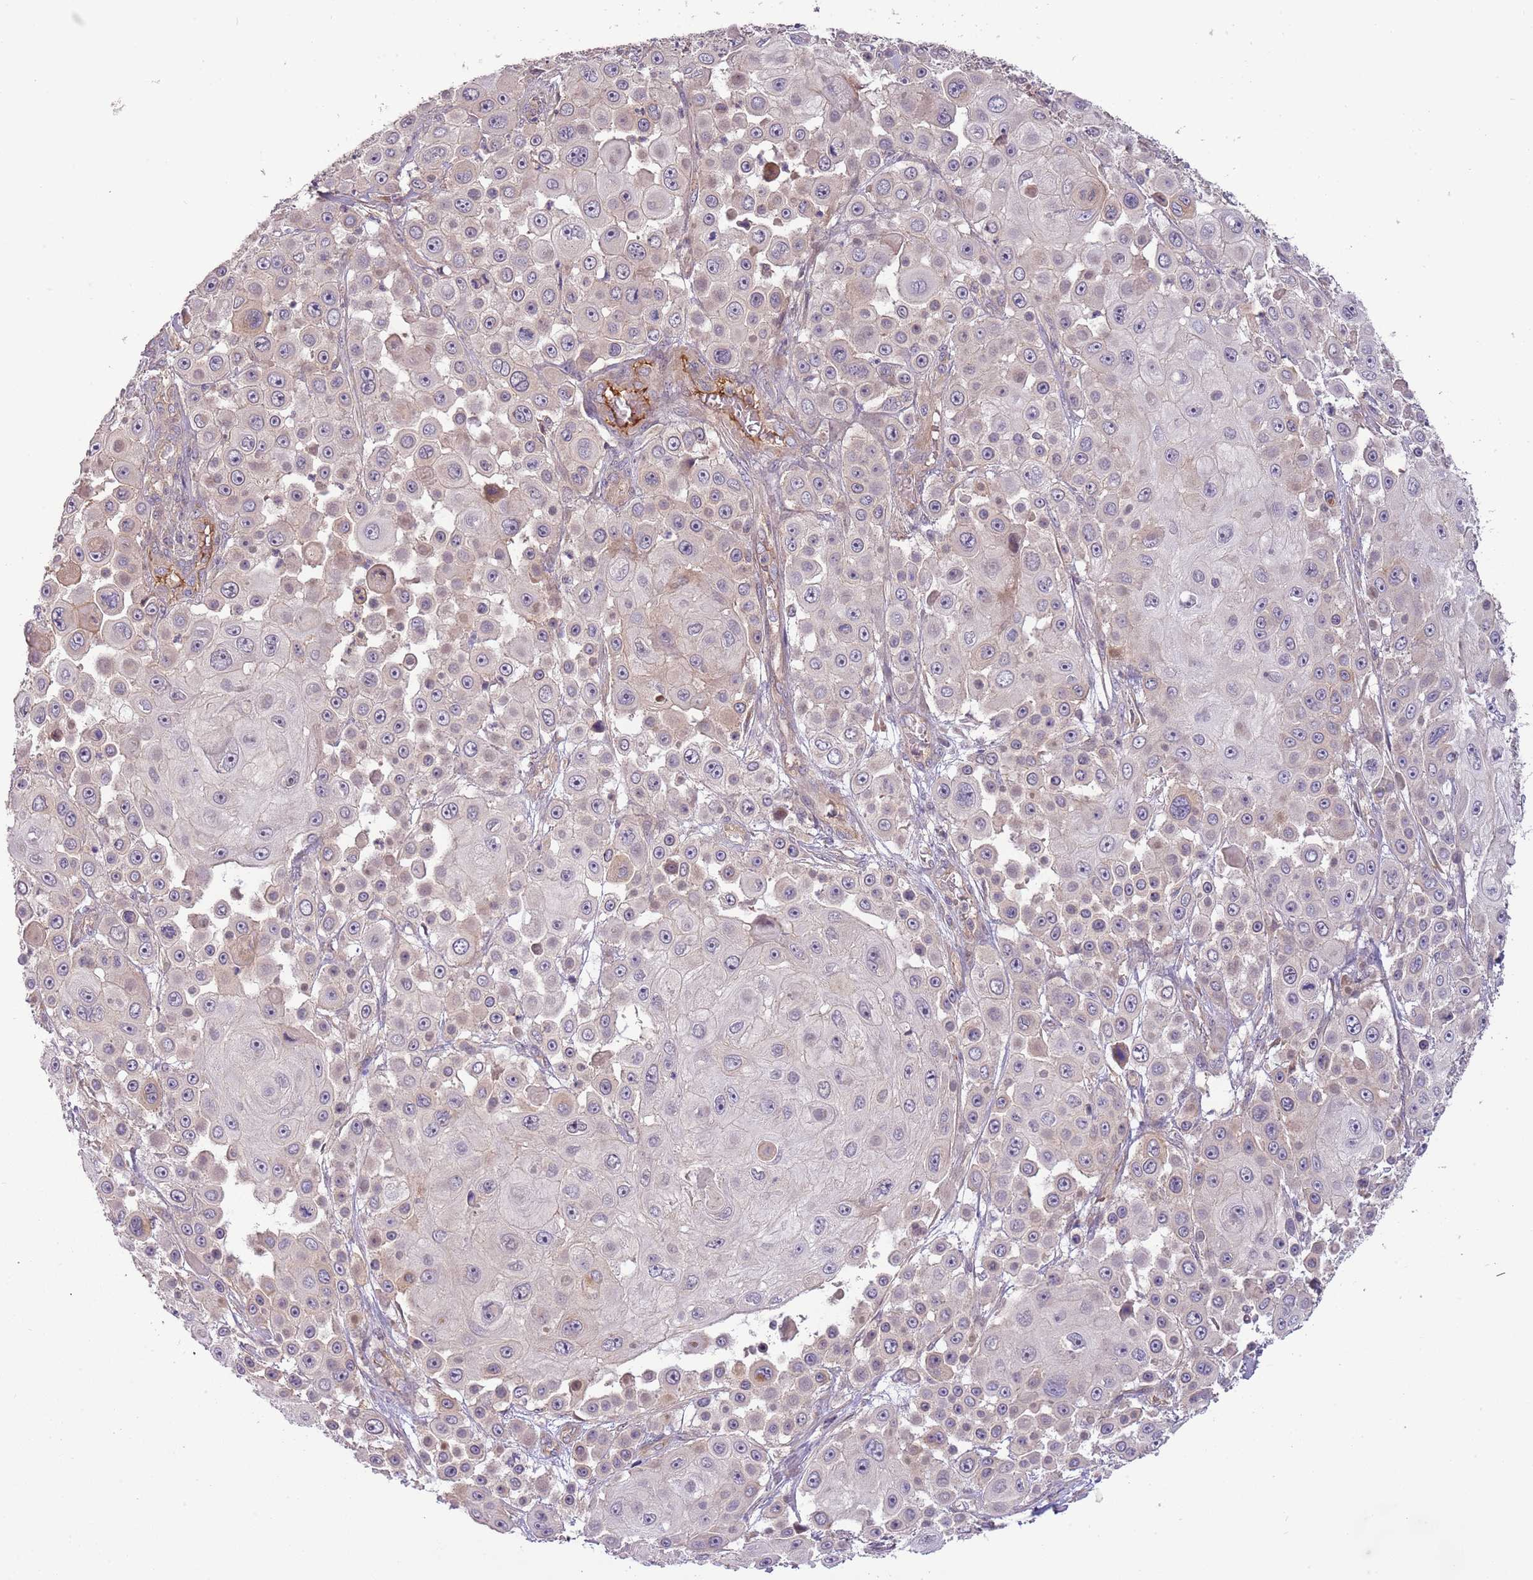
{"staining": {"intensity": "negative", "quantity": "none", "location": "none"}, "tissue": "skin cancer", "cell_type": "Tumor cells", "image_type": "cancer", "snomed": [{"axis": "morphology", "description": "Squamous cell carcinoma, NOS"}, {"axis": "topography", "description": "Skin"}], "caption": "This histopathology image is of skin squamous cell carcinoma stained with immunohistochemistry to label a protein in brown with the nuclei are counter-stained blue. There is no positivity in tumor cells.", "gene": "RNF128", "patient": {"sex": "male", "age": 67}}